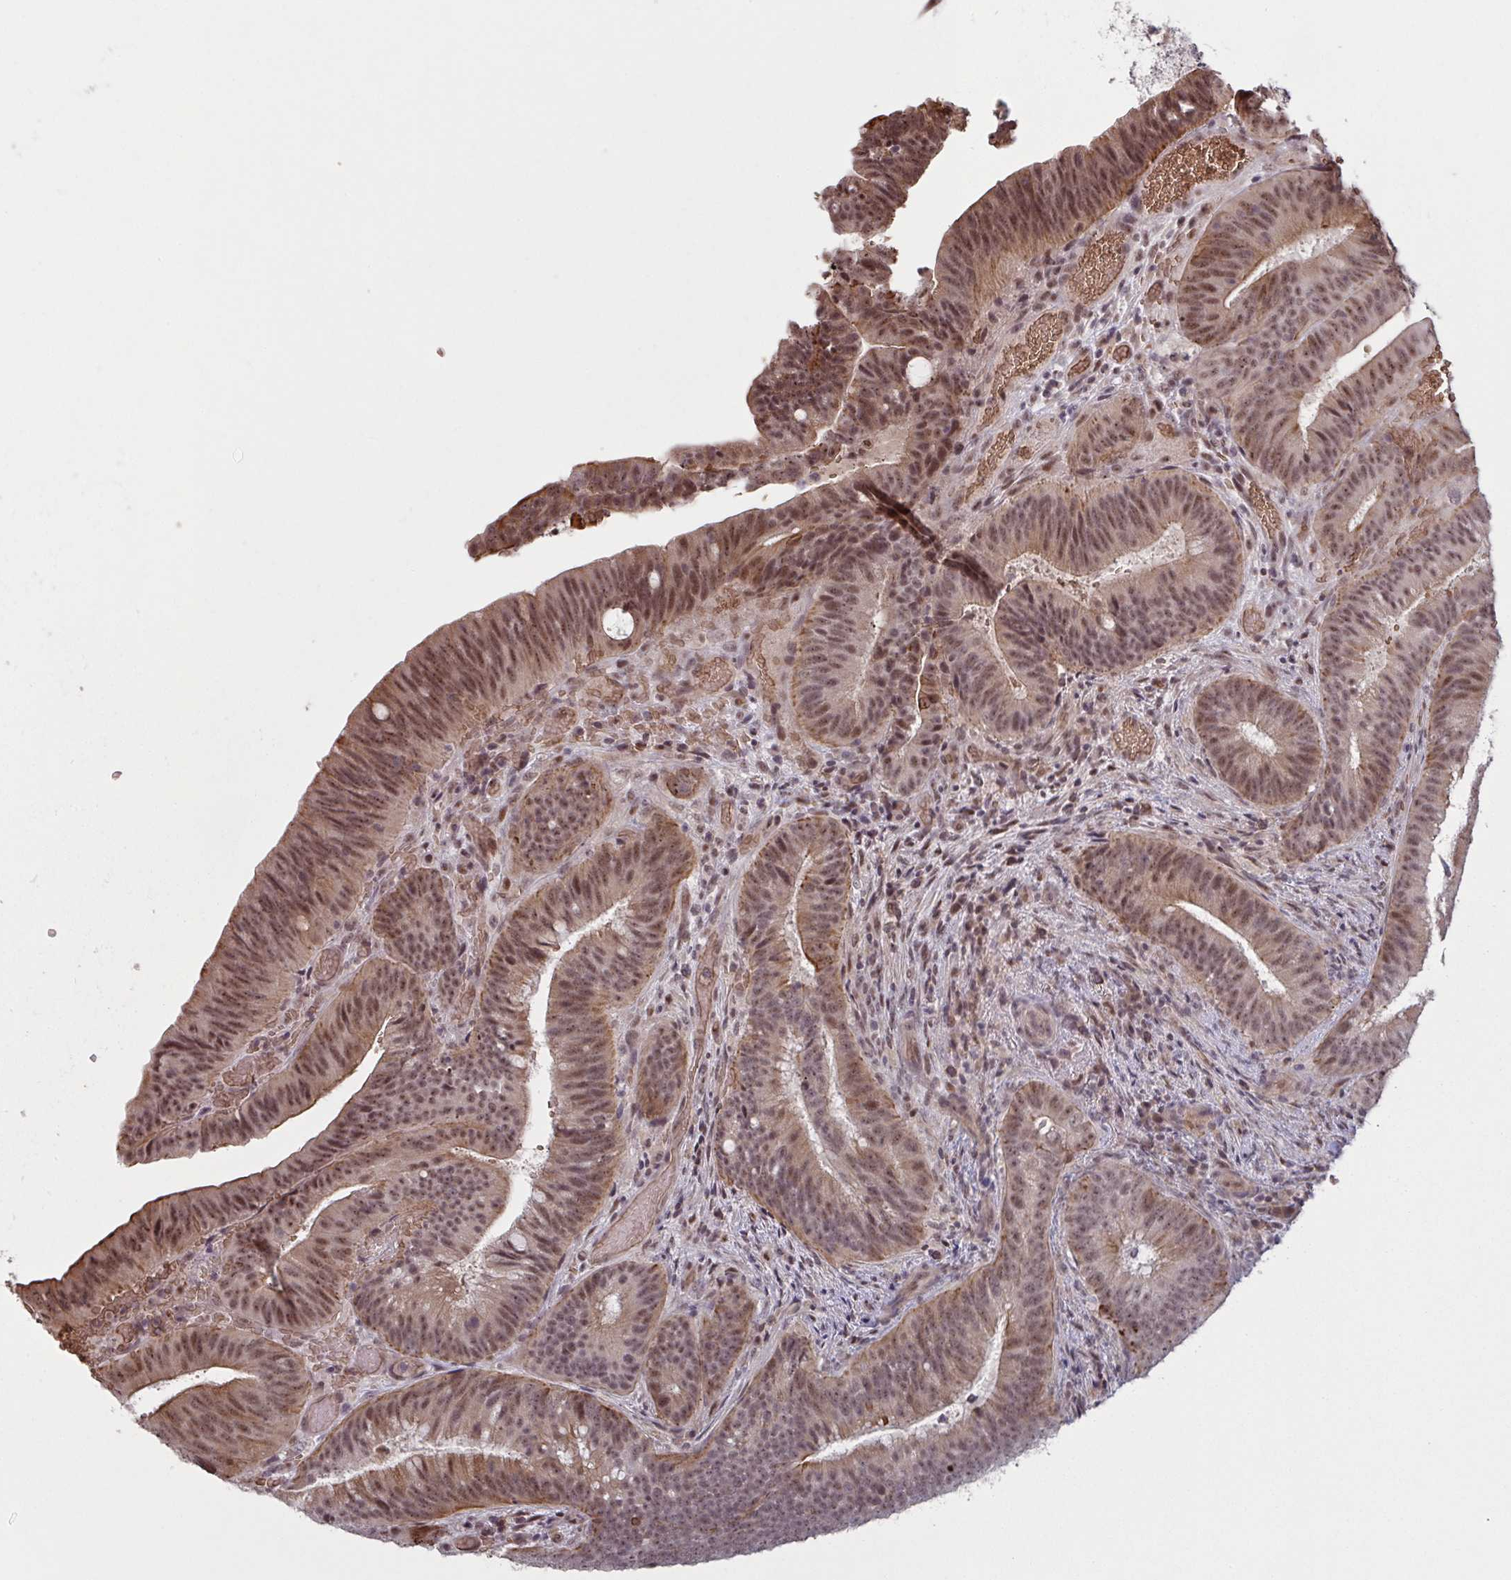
{"staining": {"intensity": "moderate", "quantity": ">75%", "location": "cytoplasmic/membranous,nuclear"}, "tissue": "colorectal cancer", "cell_type": "Tumor cells", "image_type": "cancer", "snomed": [{"axis": "morphology", "description": "Adenocarcinoma, NOS"}, {"axis": "topography", "description": "Colon"}], "caption": "Tumor cells display medium levels of moderate cytoplasmic/membranous and nuclear staining in about >75% of cells in adenocarcinoma (colorectal). (DAB (3,3'-diaminobenzidine) IHC, brown staining for protein, blue staining for nuclei).", "gene": "NLRP13", "patient": {"sex": "female", "age": 43}}